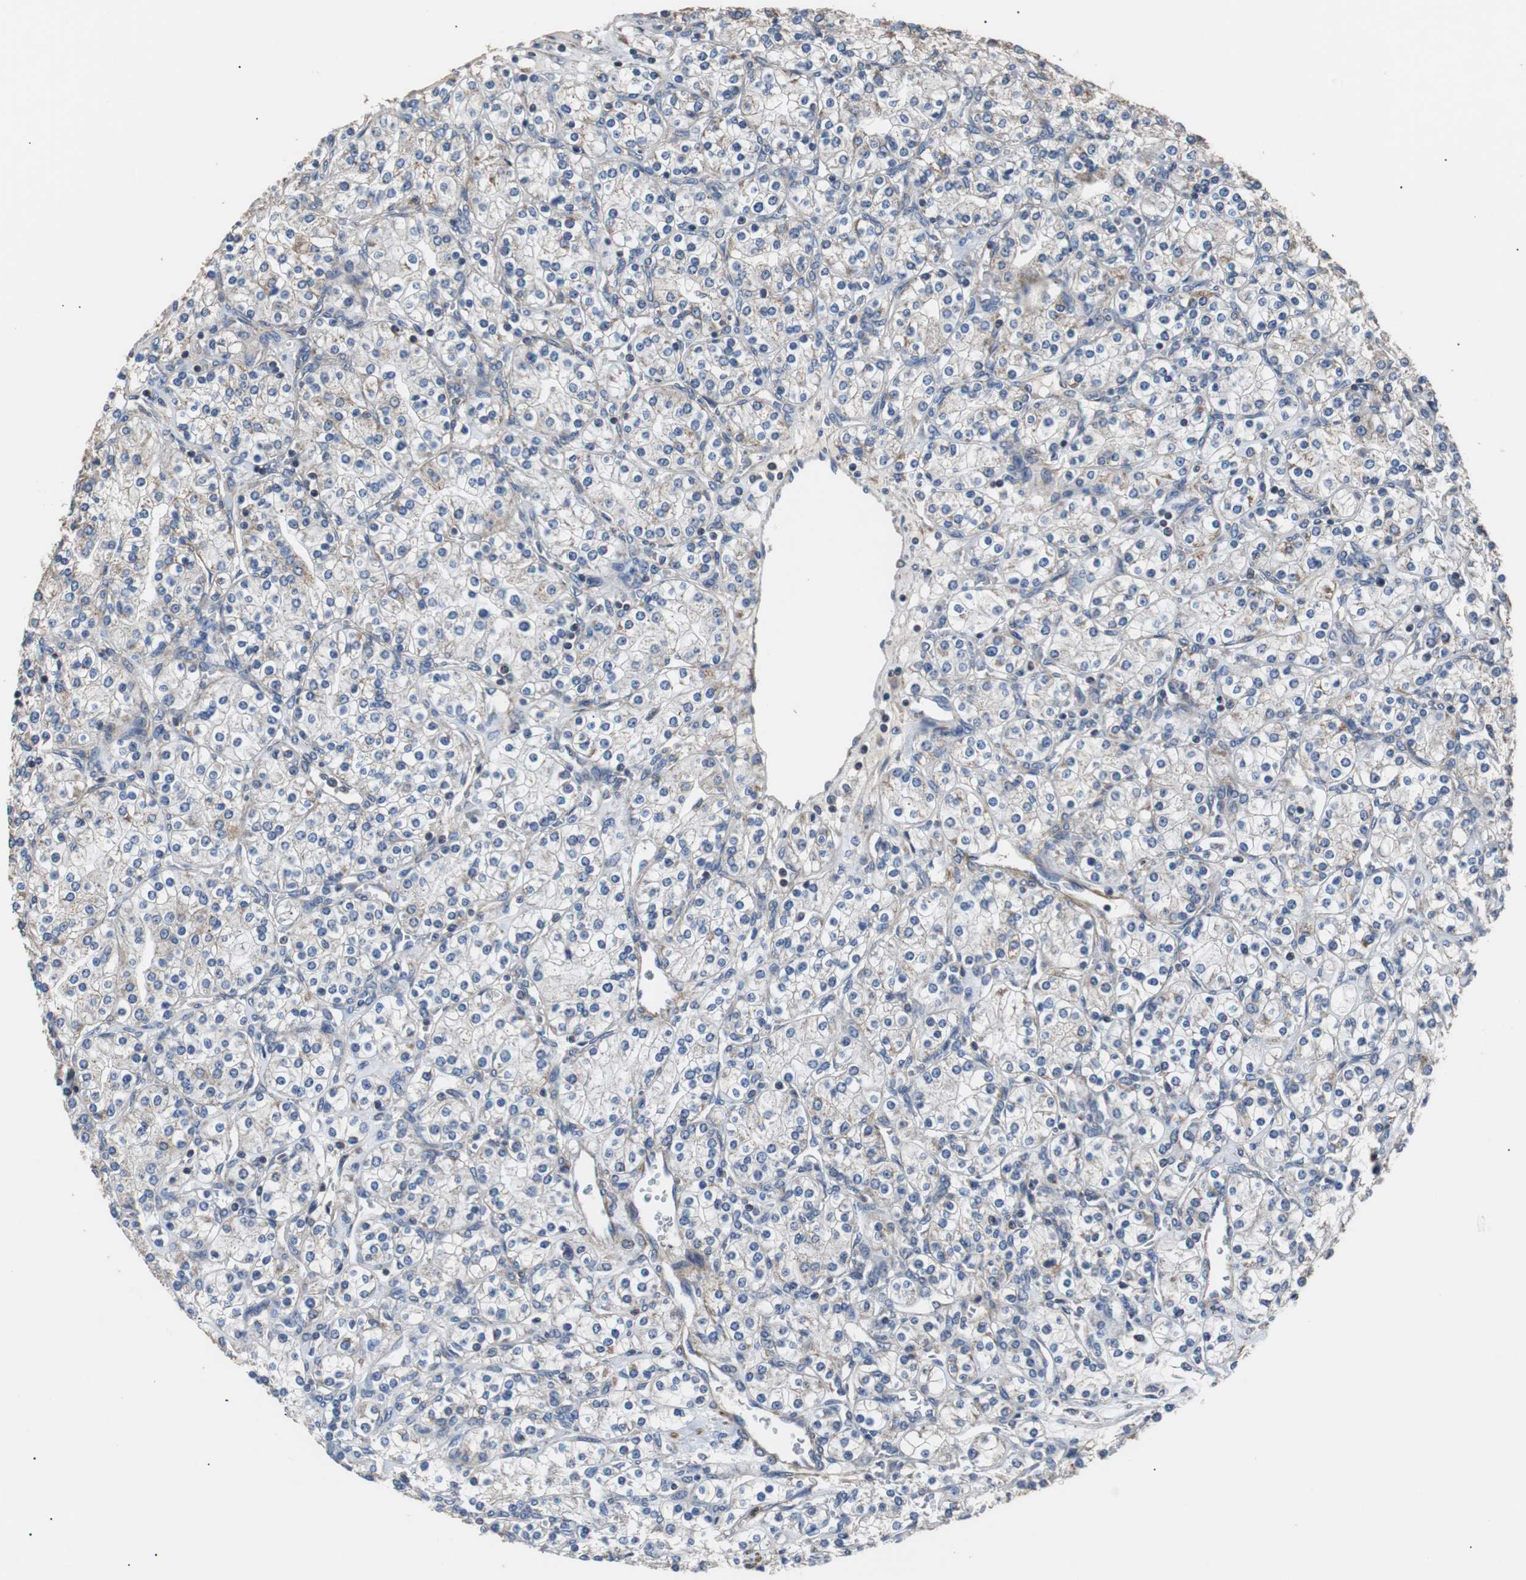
{"staining": {"intensity": "weak", "quantity": "<25%", "location": "cytoplasmic/membranous"}, "tissue": "renal cancer", "cell_type": "Tumor cells", "image_type": "cancer", "snomed": [{"axis": "morphology", "description": "Adenocarcinoma, NOS"}, {"axis": "topography", "description": "Kidney"}], "caption": "A photomicrograph of renal cancer (adenocarcinoma) stained for a protein shows no brown staining in tumor cells.", "gene": "PITRM1", "patient": {"sex": "male", "age": 77}}